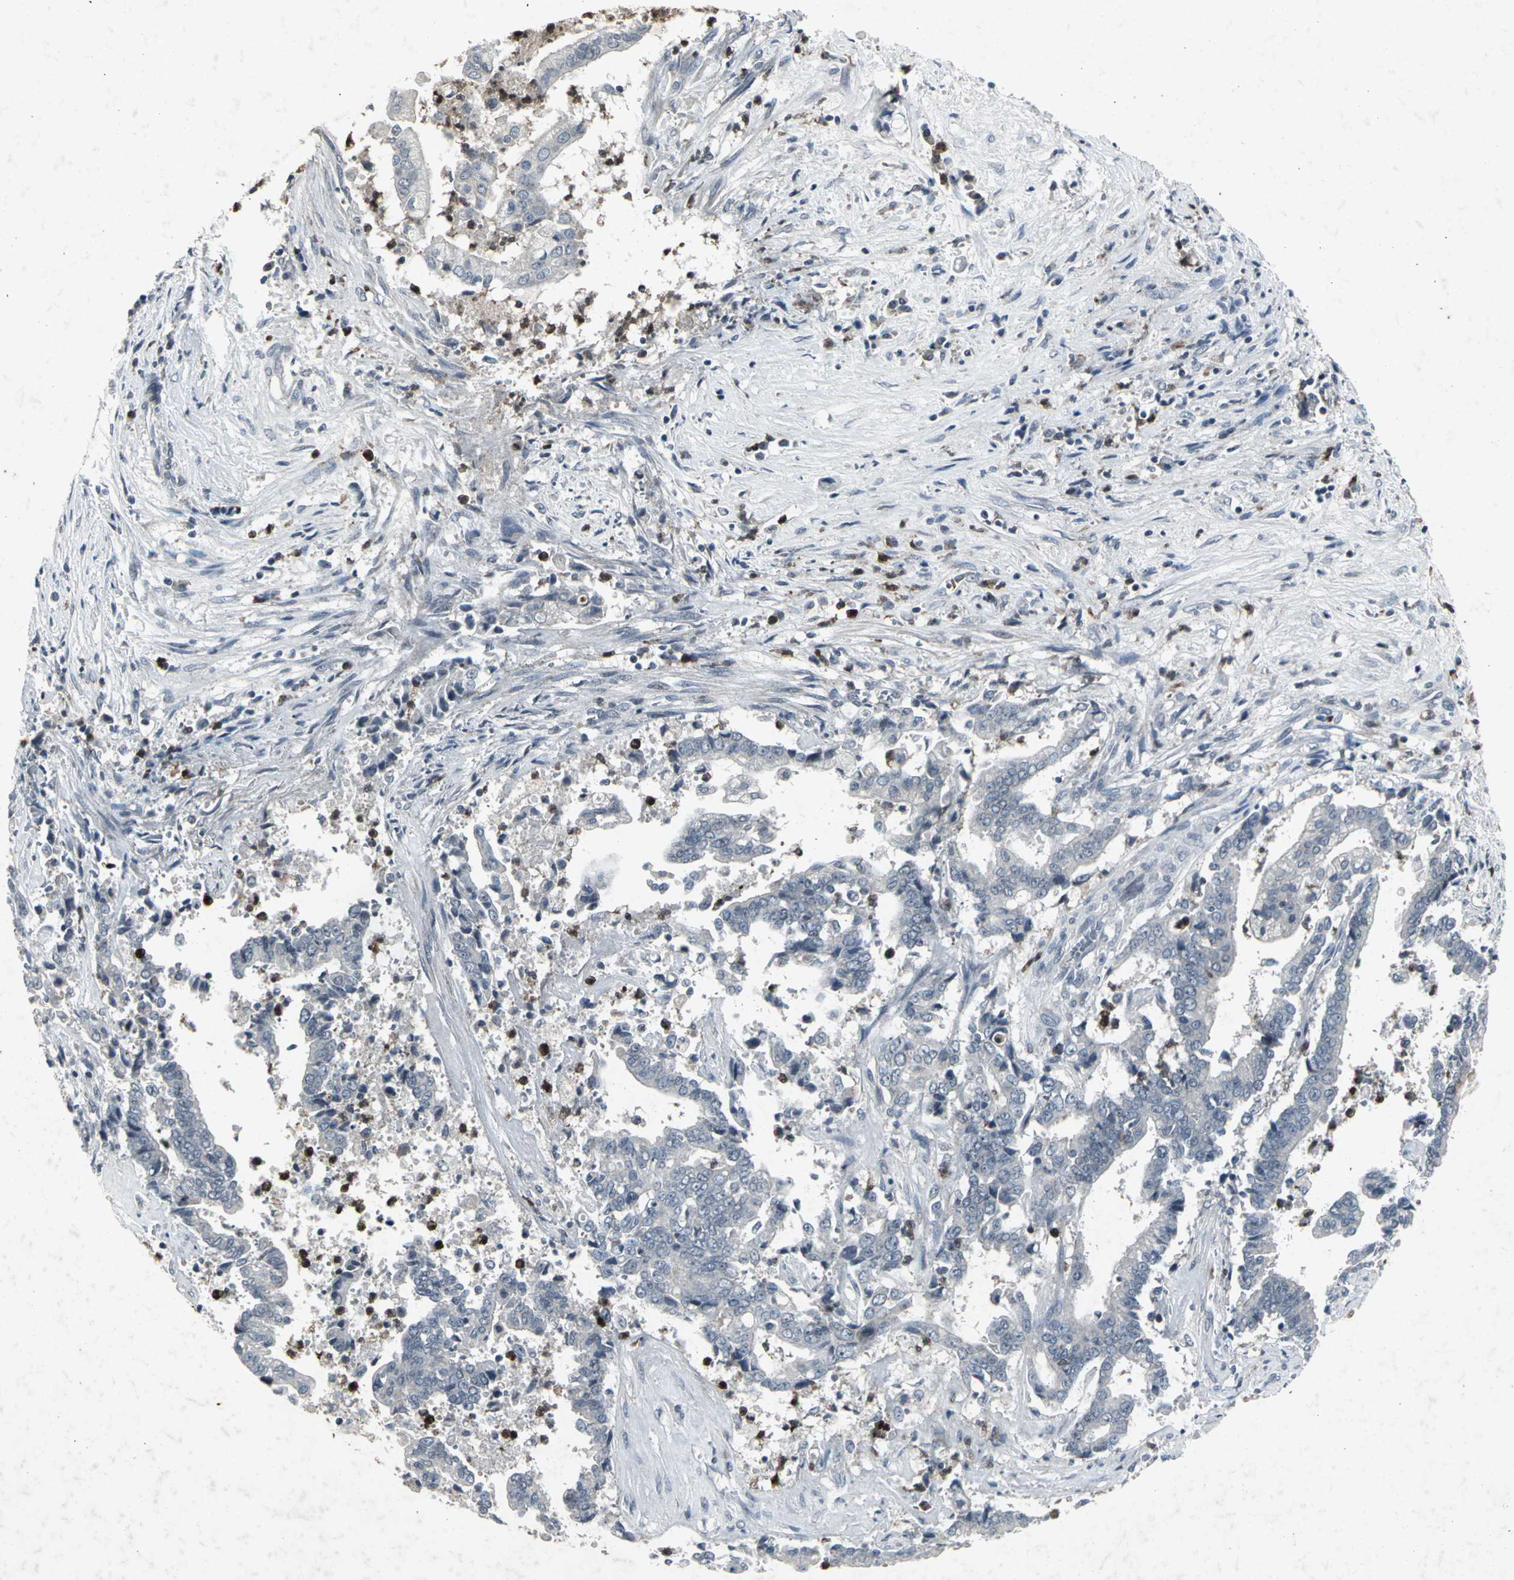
{"staining": {"intensity": "negative", "quantity": "none", "location": "none"}, "tissue": "liver cancer", "cell_type": "Tumor cells", "image_type": "cancer", "snomed": [{"axis": "morphology", "description": "Cholangiocarcinoma"}, {"axis": "topography", "description": "Liver"}], "caption": "IHC micrograph of cholangiocarcinoma (liver) stained for a protein (brown), which reveals no staining in tumor cells. The staining was performed using DAB to visualize the protein expression in brown, while the nuclei were stained in blue with hematoxylin (Magnification: 20x).", "gene": "BMP4", "patient": {"sex": "male", "age": 57}}